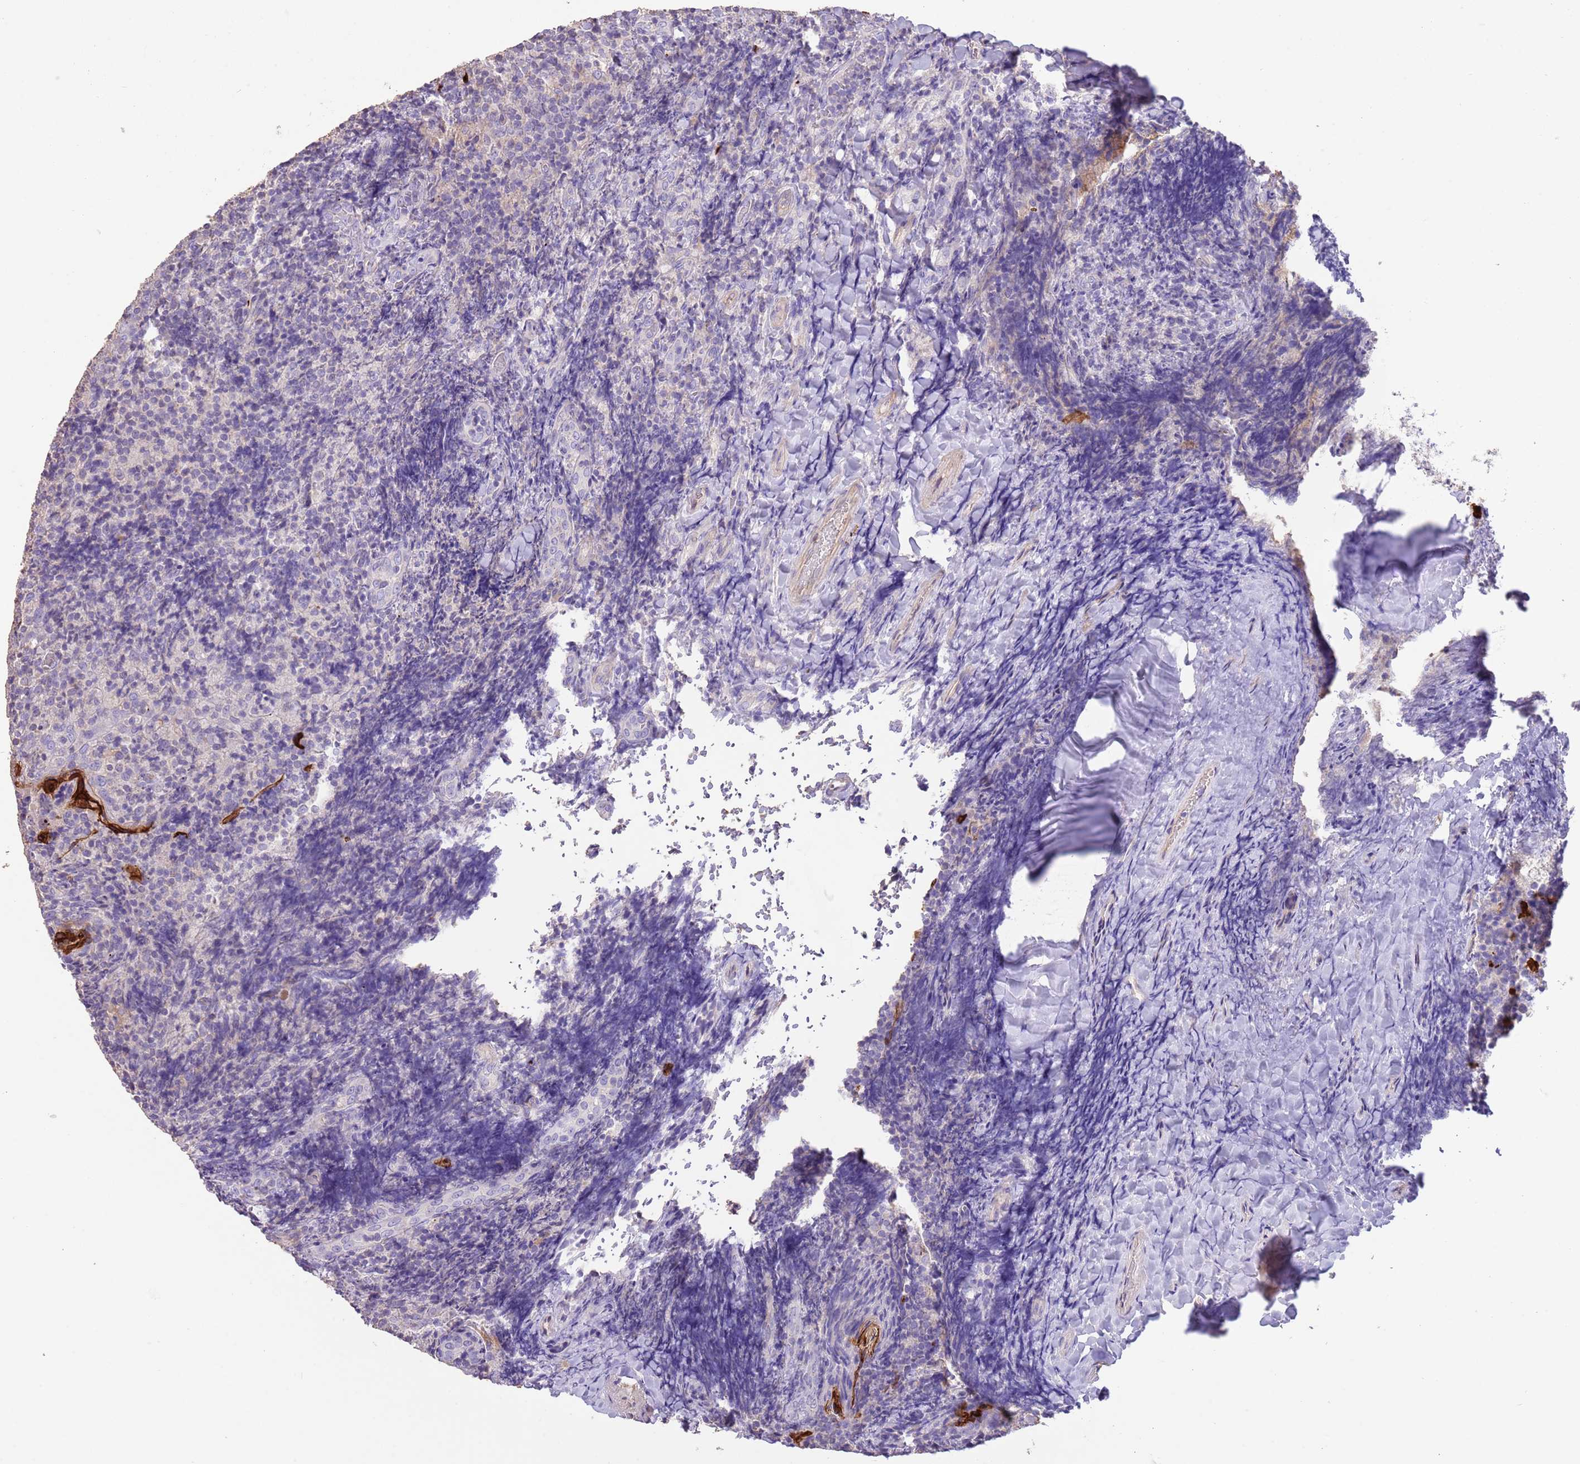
{"staining": {"intensity": "negative", "quantity": "none", "location": "none"}, "tissue": "tonsil", "cell_type": "Germinal center cells", "image_type": "normal", "snomed": [{"axis": "morphology", "description": "Normal tissue, NOS"}, {"axis": "topography", "description": "Tonsil"}], "caption": "There is no significant positivity in germinal center cells of tonsil. (IHC, brightfield microscopy, high magnification).", "gene": "SFTPA1", "patient": {"sex": "female", "age": 10}}